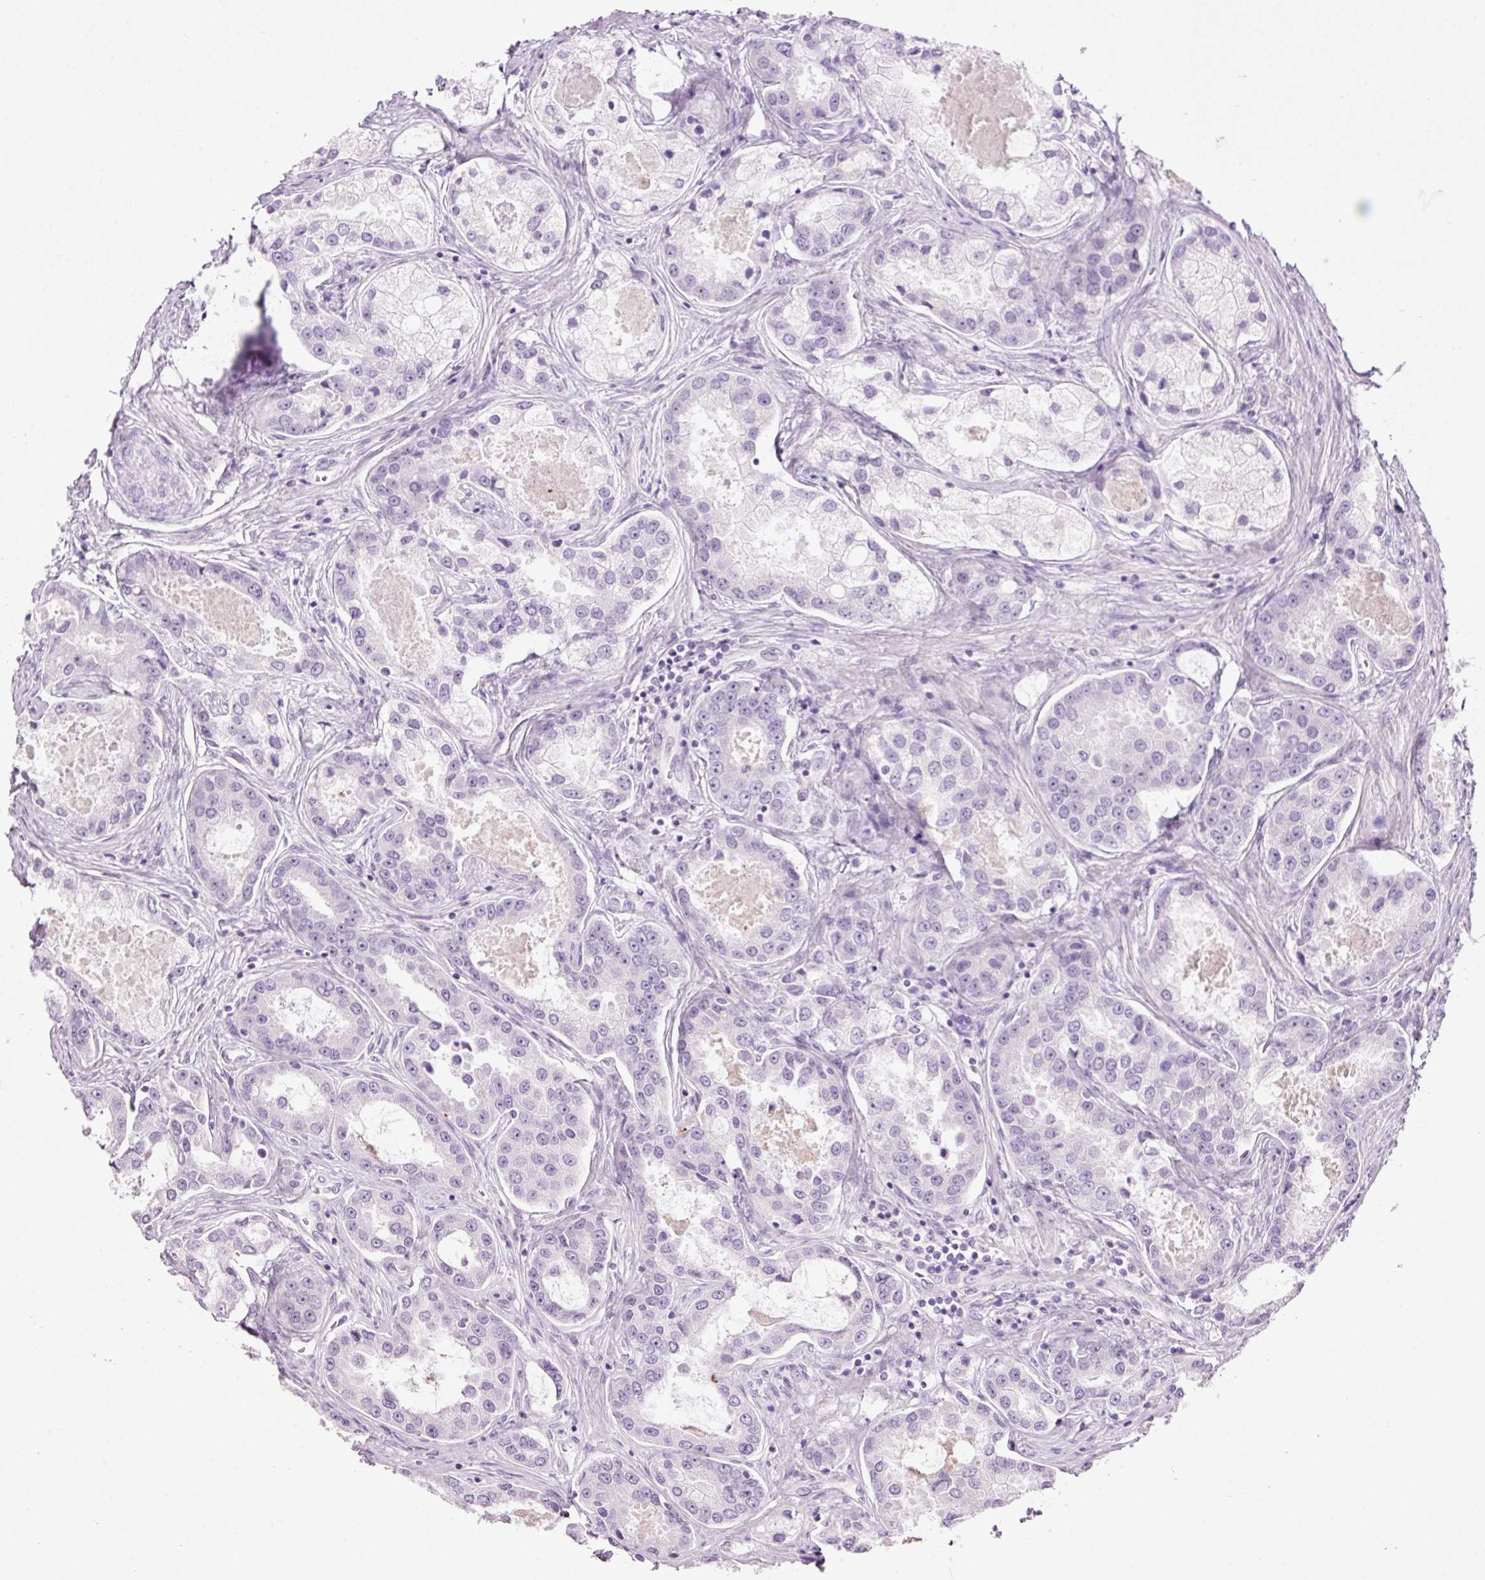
{"staining": {"intensity": "negative", "quantity": "none", "location": "none"}, "tissue": "prostate cancer", "cell_type": "Tumor cells", "image_type": "cancer", "snomed": [{"axis": "morphology", "description": "Adenocarcinoma, Low grade"}, {"axis": "topography", "description": "Prostate"}], "caption": "A high-resolution photomicrograph shows immunohistochemistry staining of low-grade adenocarcinoma (prostate), which displays no significant expression in tumor cells.", "gene": "CARD16", "patient": {"sex": "male", "age": 68}}